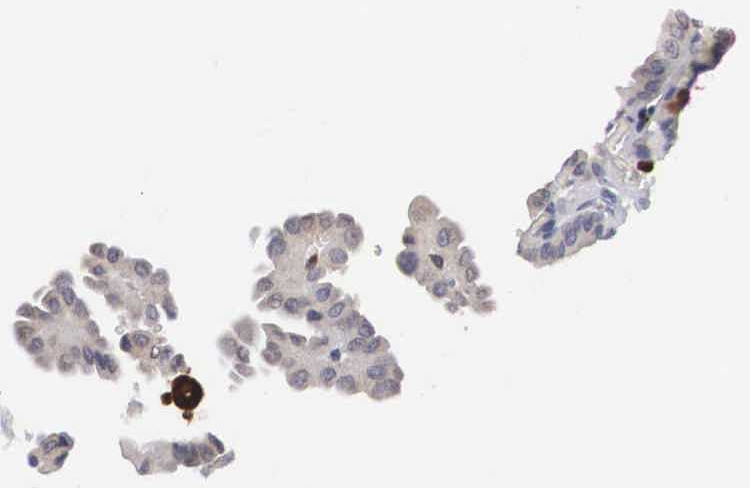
{"staining": {"intensity": "weak", "quantity": "<25%", "location": "cytoplasmic/membranous"}, "tissue": "thyroid cancer", "cell_type": "Tumor cells", "image_type": "cancer", "snomed": [{"axis": "morphology", "description": "Papillary adenocarcinoma, NOS"}, {"axis": "topography", "description": "Thyroid gland"}], "caption": "Immunohistochemical staining of papillary adenocarcinoma (thyroid) displays no significant staining in tumor cells.", "gene": "HMOX1", "patient": {"sex": "male", "age": 87}}